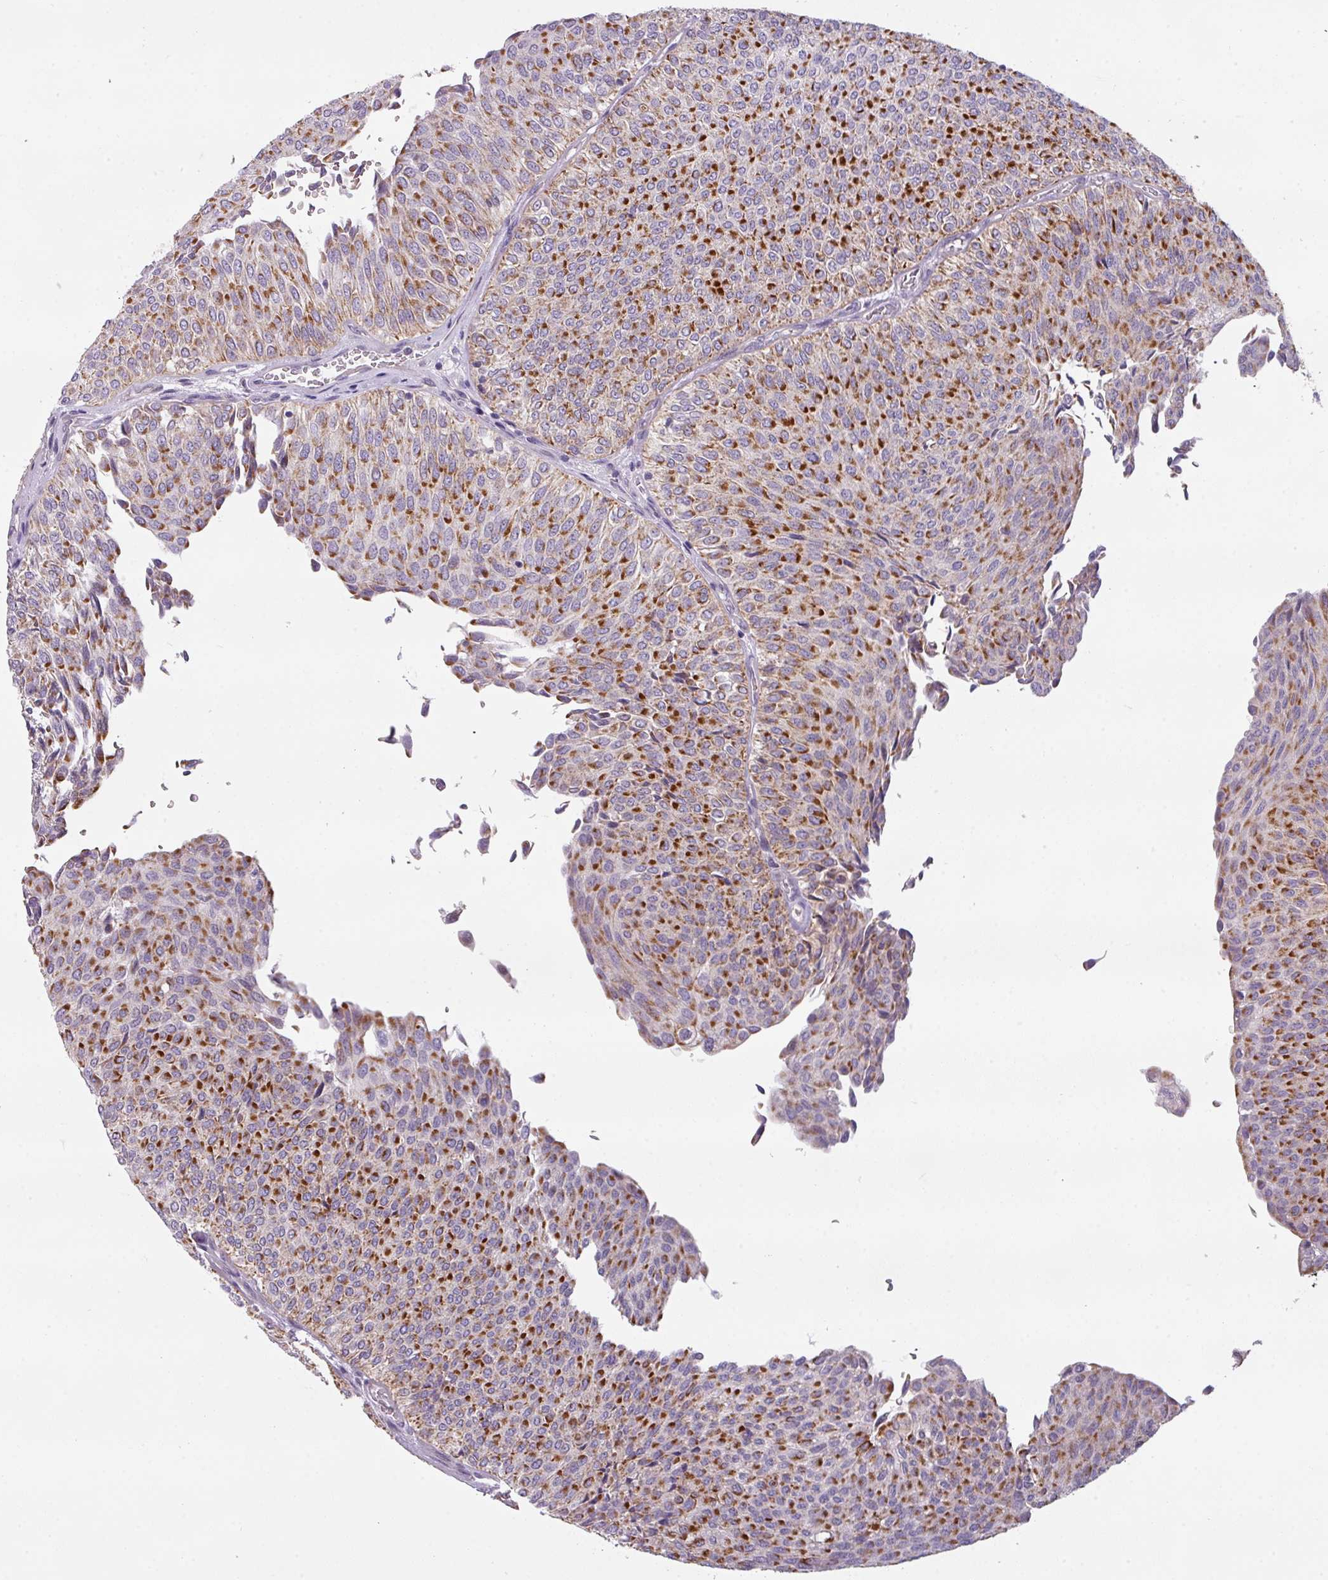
{"staining": {"intensity": "moderate", "quantity": "25%-75%", "location": "cytoplasmic/membranous"}, "tissue": "urothelial cancer", "cell_type": "Tumor cells", "image_type": "cancer", "snomed": [{"axis": "morphology", "description": "Urothelial carcinoma, Low grade"}, {"axis": "topography", "description": "Urinary bladder"}], "caption": "Protein staining of urothelial cancer tissue displays moderate cytoplasmic/membranous expression in about 25%-75% of tumor cells.", "gene": "C2orf68", "patient": {"sex": "male", "age": 78}}